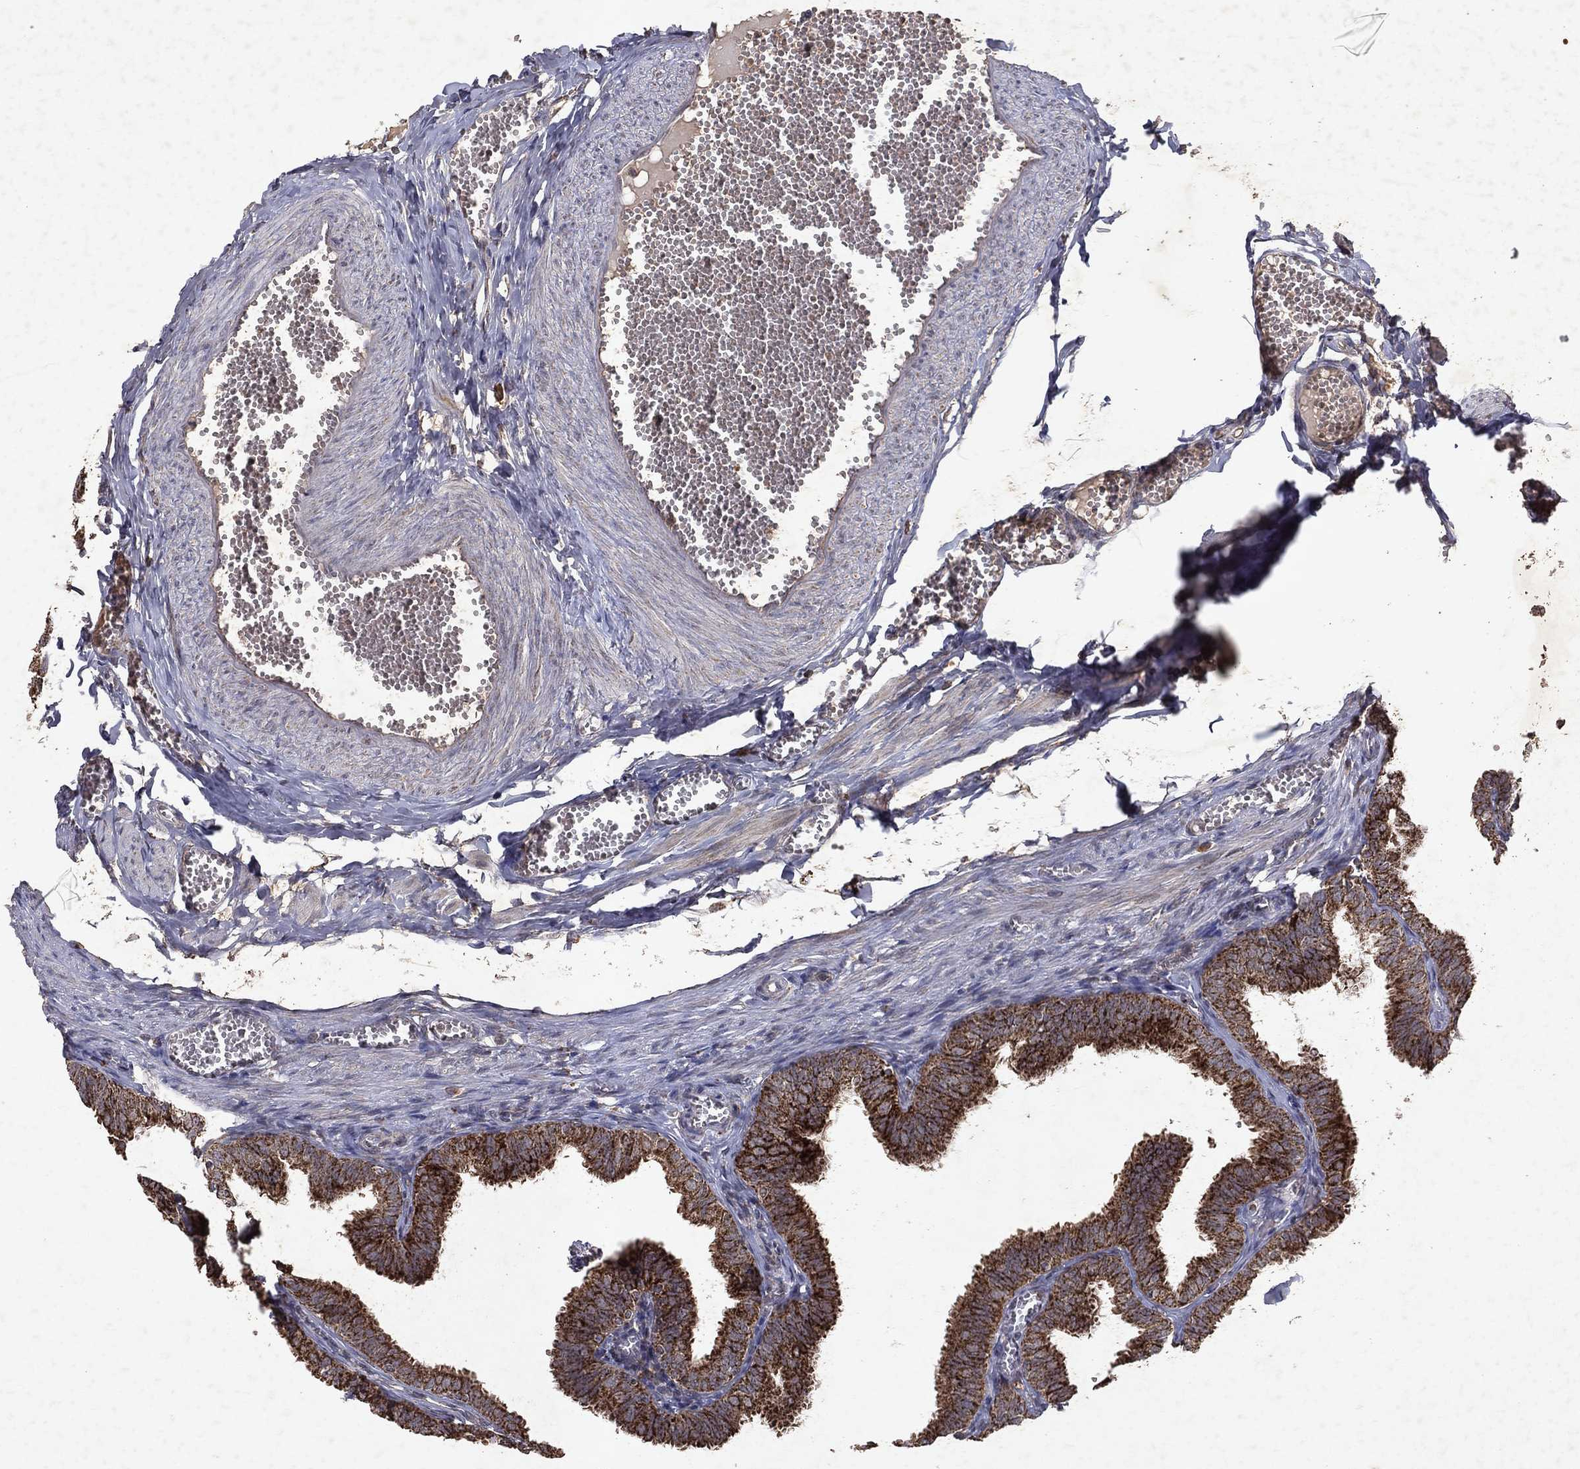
{"staining": {"intensity": "strong", "quantity": ">75%", "location": "cytoplasmic/membranous"}, "tissue": "fallopian tube", "cell_type": "Glandular cells", "image_type": "normal", "snomed": [{"axis": "morphology", "description": "Normal tissue, NOS"}, {"axis": "topography", "description": "Fallopian tube"}], "caption": "This micrograph exhibits IHC staining of normal fallopian tube, with high strong cytoplasmic/membranous expression in approximately >75% of glandular cells.", "gene": "PYROXD2", "patient": {"sex": "female", "age": 25}}